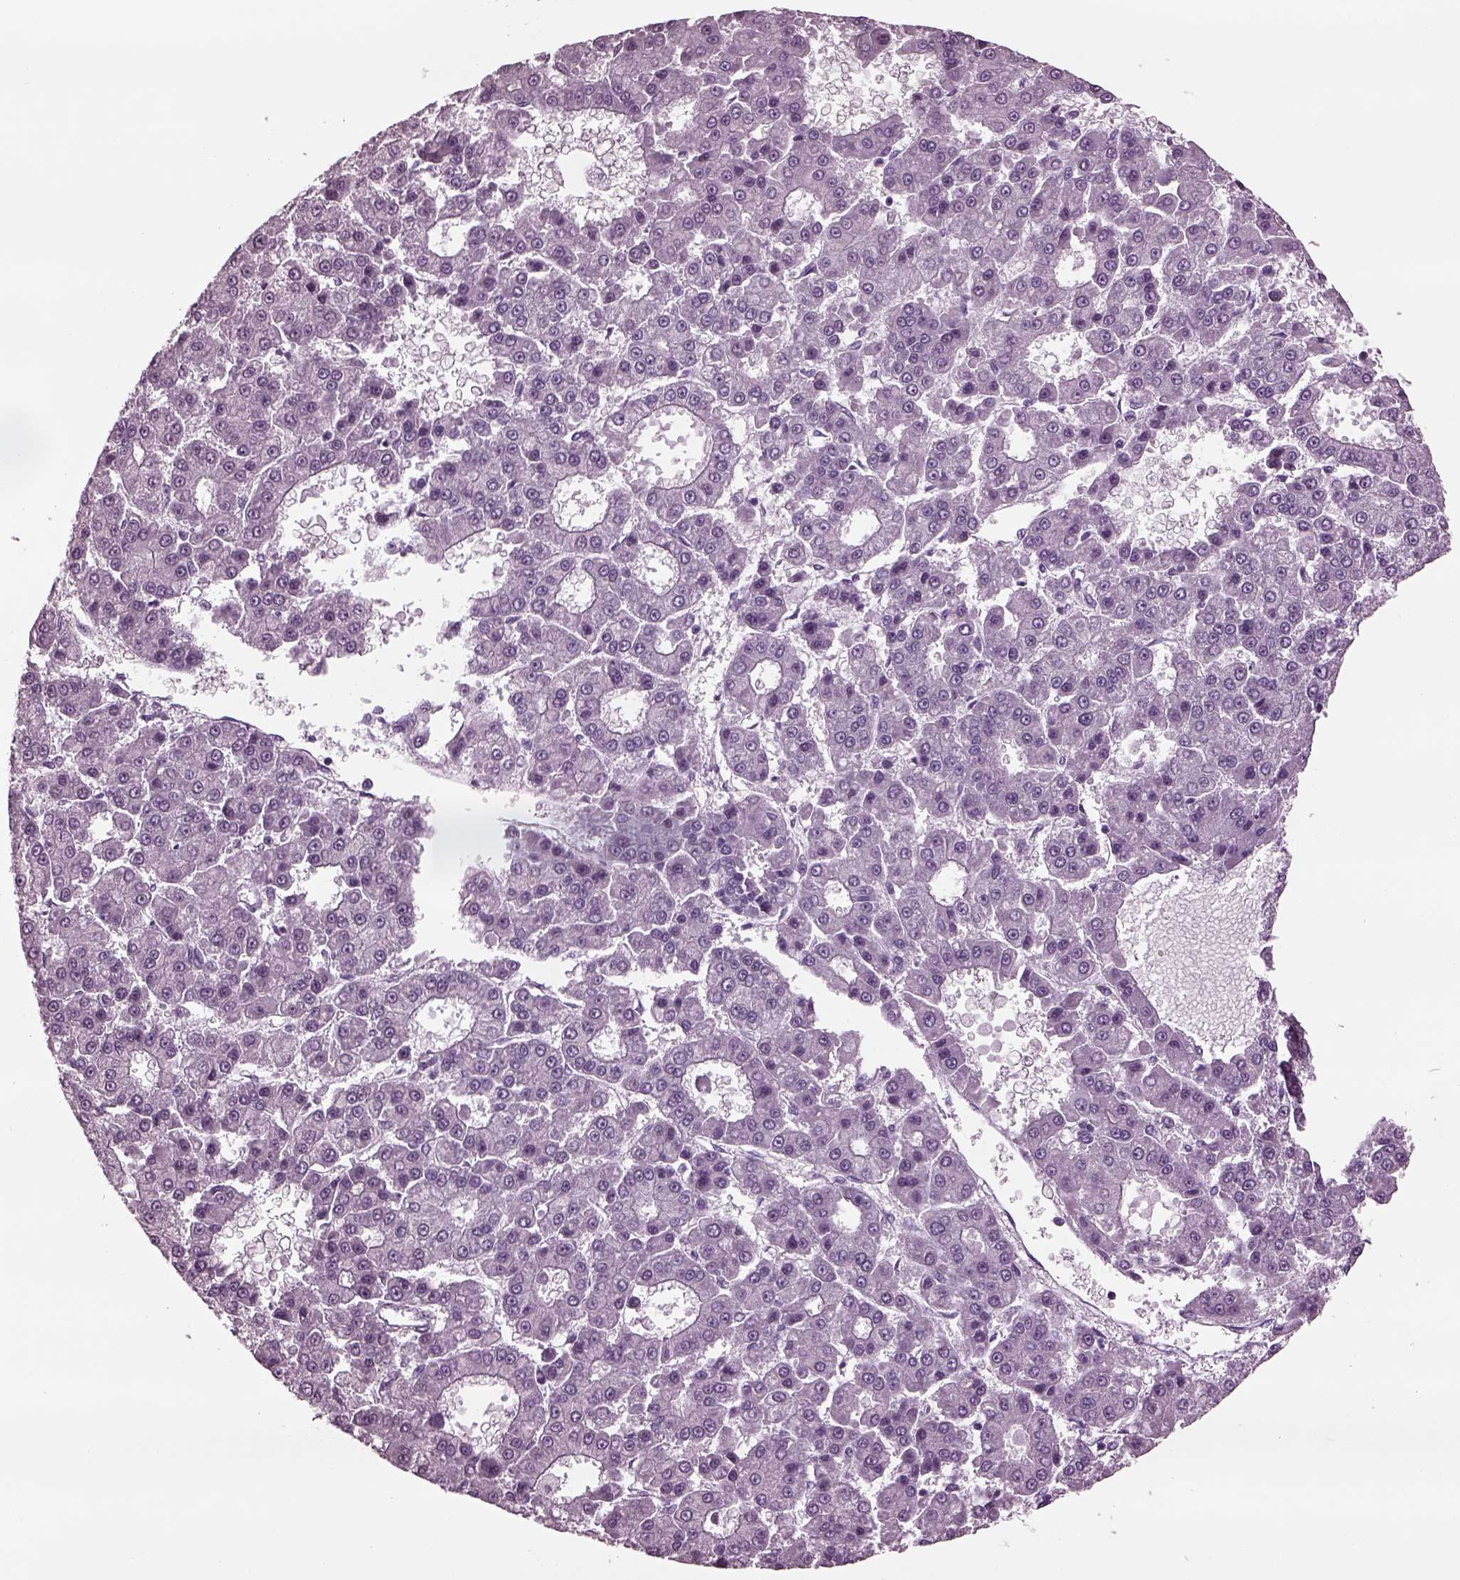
{"staining": {"intensity": "negative", "quantity": "none", "location": "none"}, "tissue": "liver cancer", "cell_type": "Tumor cells", "image_type": "cancer", "snomed": [{"axis": "morphology", "description": "Carcinoma, Hepatocellular, NOS"}, {"axis": "topography", "description": "Liver"}], "caption": "Protein analysis of hepatocellular carcinoma (liver) demonstrates no significant expression in tumor cells.", "gene": "TPPP2", "patient": {"sex": "male", "age": 70}}